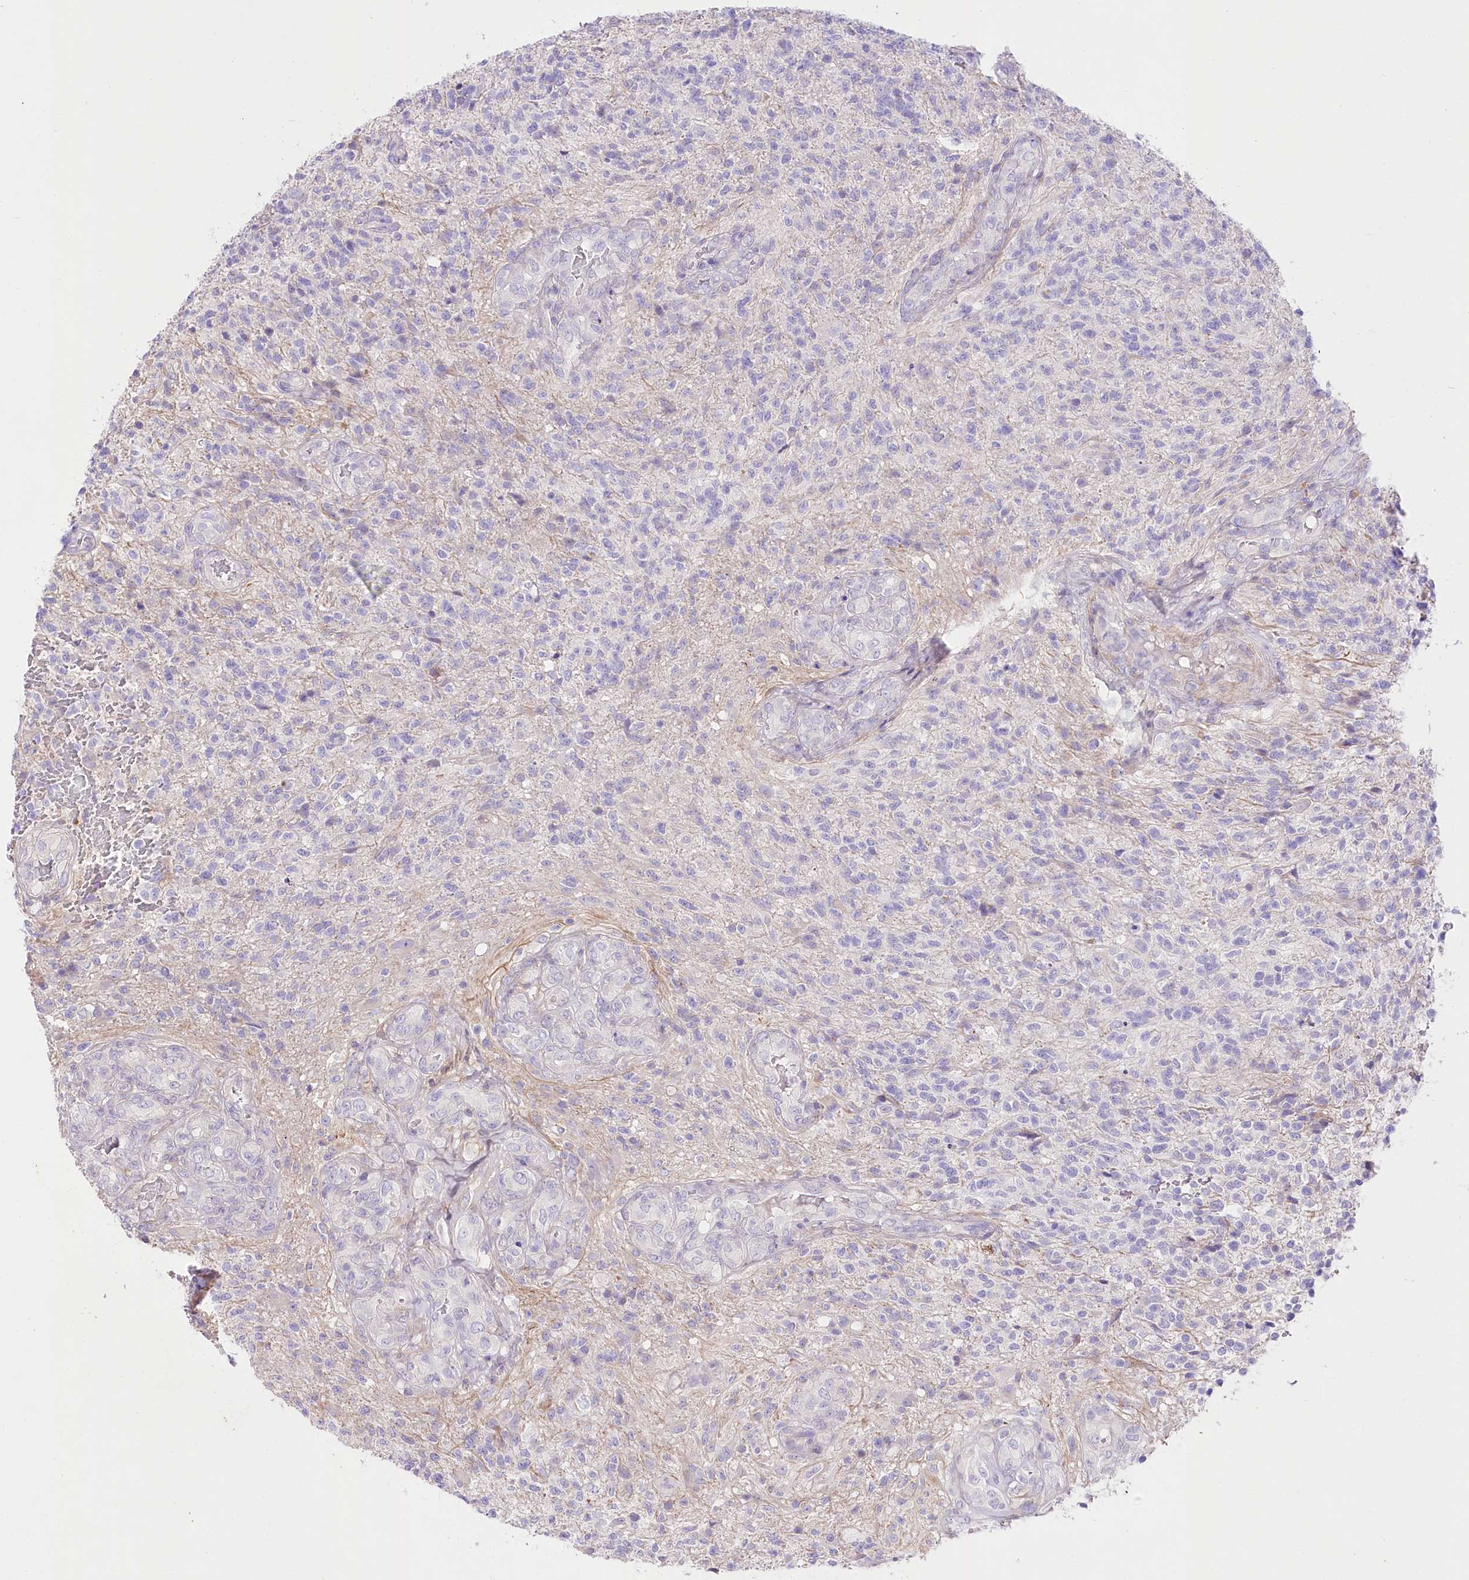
{"staining": {"intensity": "negative", "quantity": "none", "location": "none"}, "tissue": "glioma", "cell_type": "Tumor cells", "image_type": "cancer", "snomed": [{"axis": "morphology", "description": "Glioma, malignant, High grade"}, {"axis": "topography", "description": "Brain"}], "caption": "High-grade glioma (malignant) was stained to show a protein in brown. There is no significant staining in tumor cells.", "gene": "LRRC14B", "patient": {"sex": "male", "age": 56}}